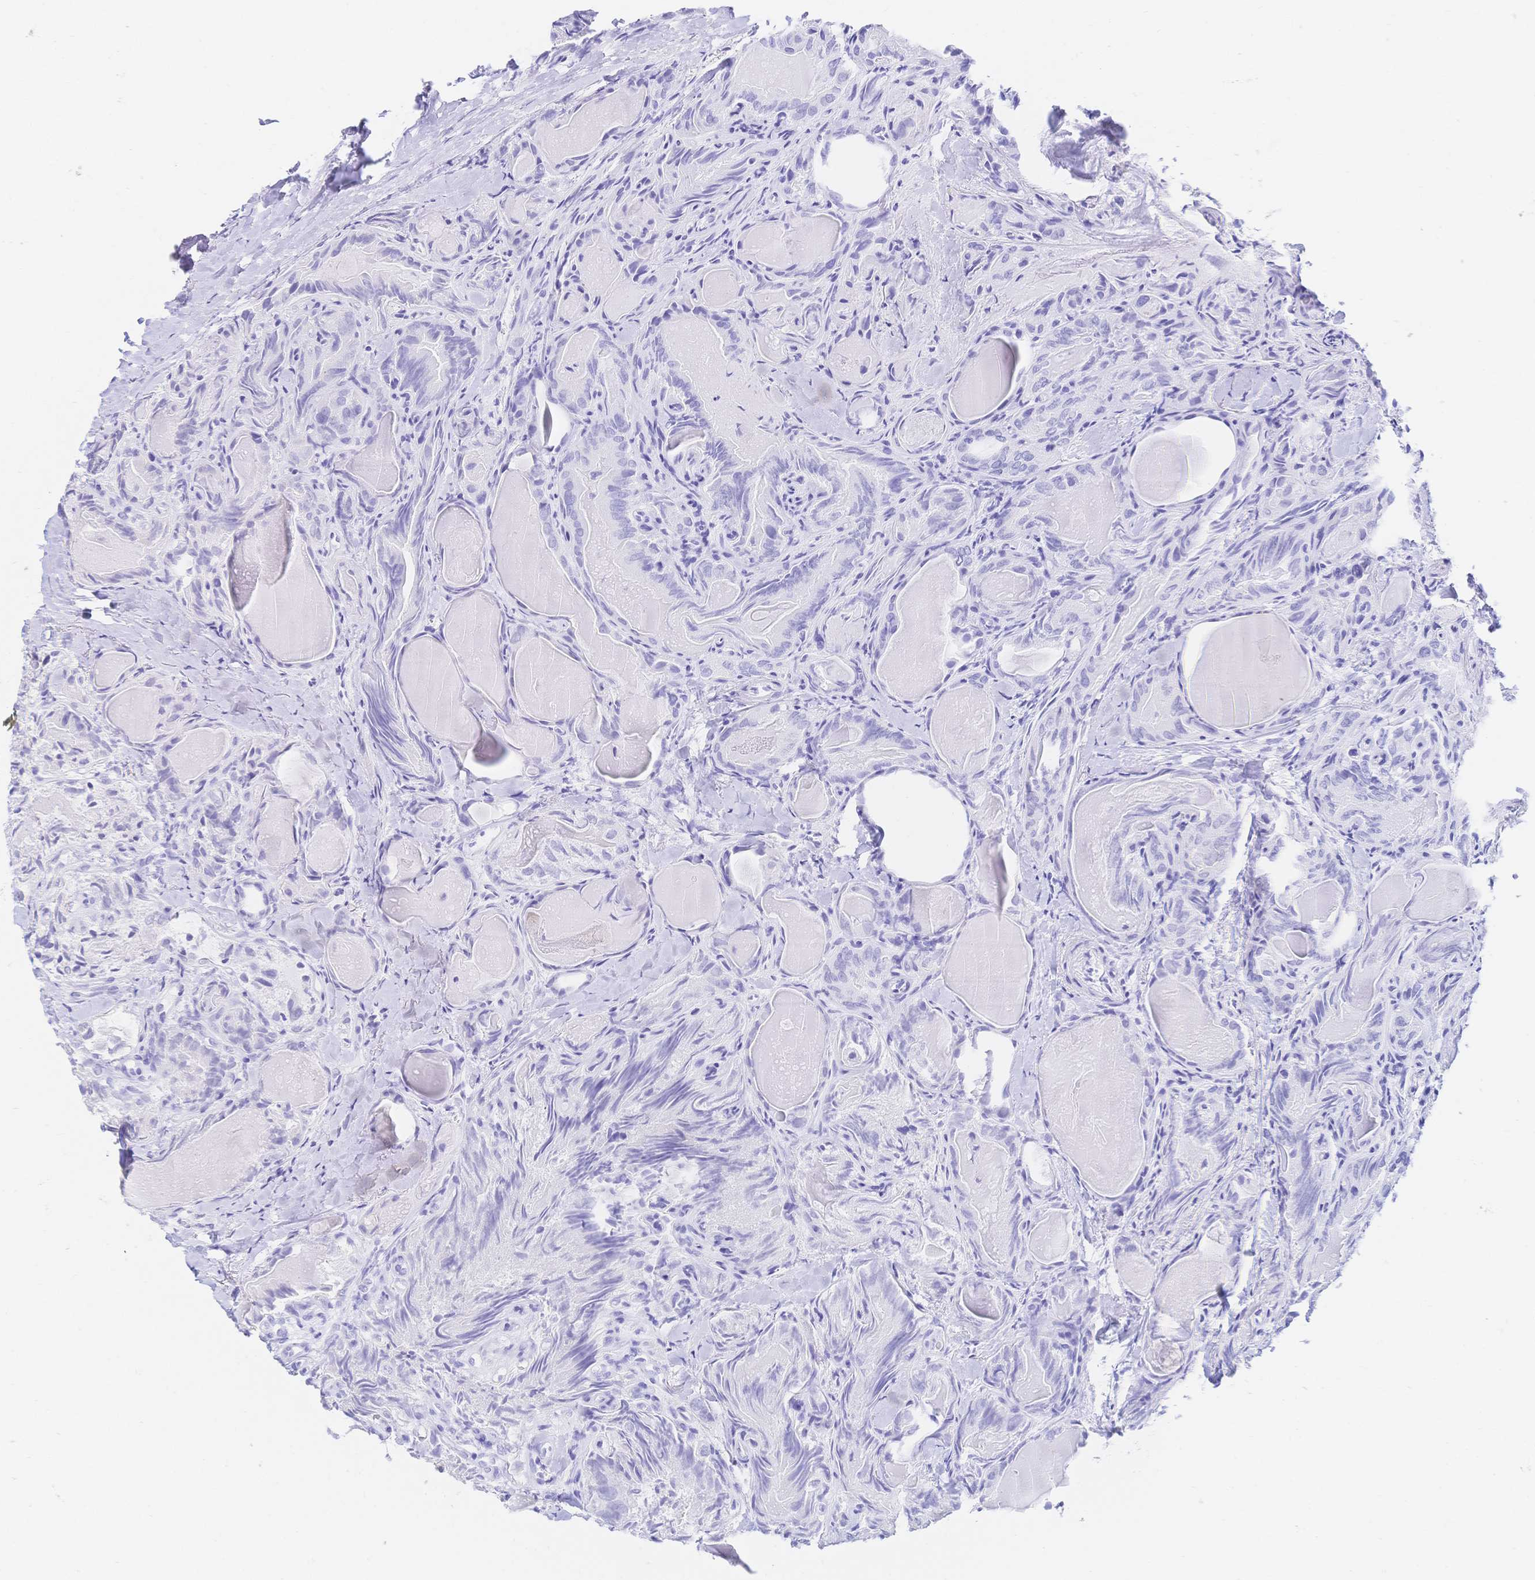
{"staining": {"intensity": "negative", "quantity": "none", "location": "none"}, "tissue": "thyroid cancer", "cell_type": "Tumor cells", "image_type": "cancer", "snomed": [{"axis": "morphology", "description": "Papillary adenocarcinoma, NOS"}, {"axis": "topography", "description": "Thyroid gland"}], "caption": "Image shows no protein expression in tumor cells of thyroid papillary adenocarcinoma tissue.", "gene": "RRM1", "patient": {"sex": "female", "age": 75}}